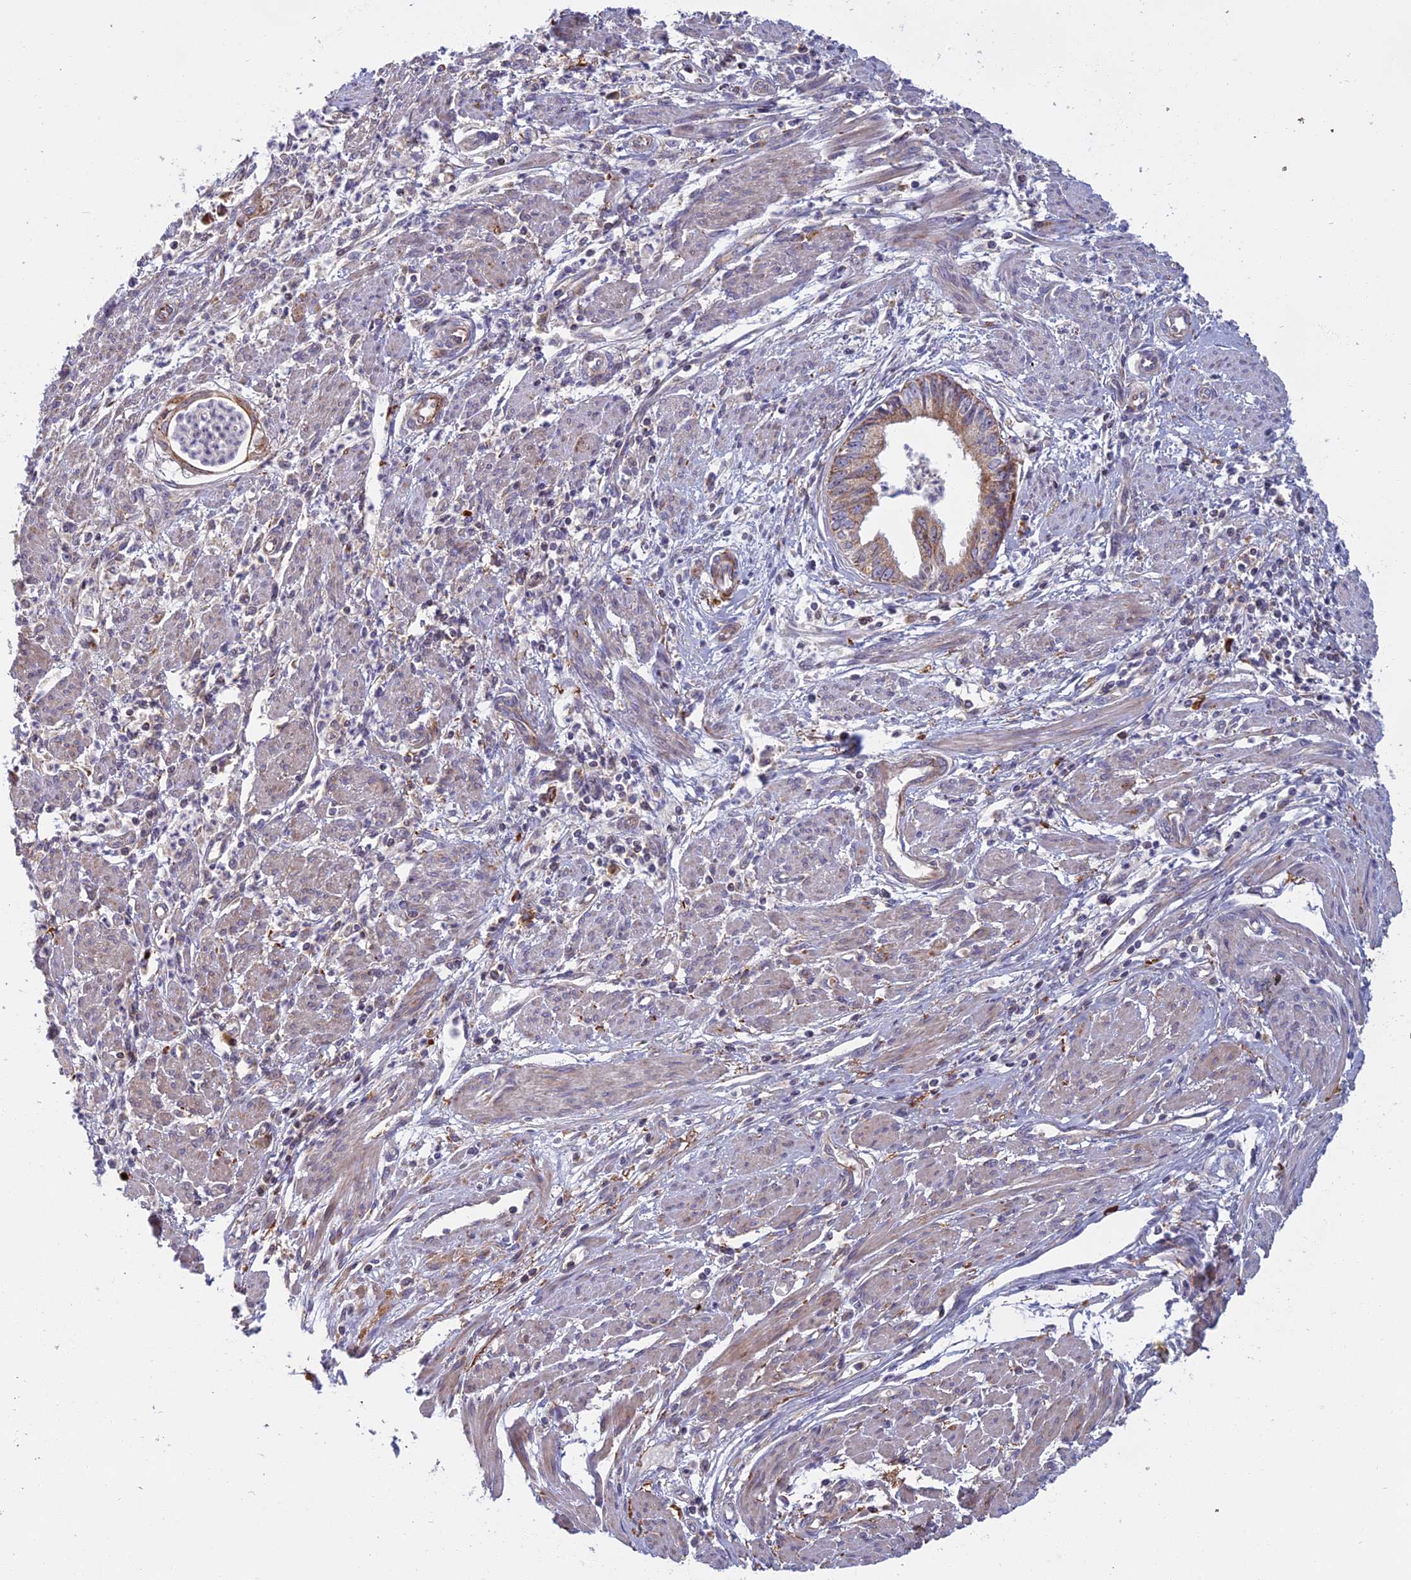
{"staining": {"intensity": "weak", "quantity": "25%-75%", "location": "cytoplasmic/membranous"}, "tissue": "endometrial cancer", "cell_type": "Tumor cells", "image_type": "cancer", "snomed": [{"axis": "morphology", "description": "Adenocarcinoma, NOS"}, {"axis": "topography", "description": "Endometrium"}], "caption": "Endometrial adenocarcinoma tissue exhibits weak cytoplasmic/membranous expression in approximately 25%-75% of tumor cells", "gene": "EDAR", "patient": {"sex": "female", "age": 73}}